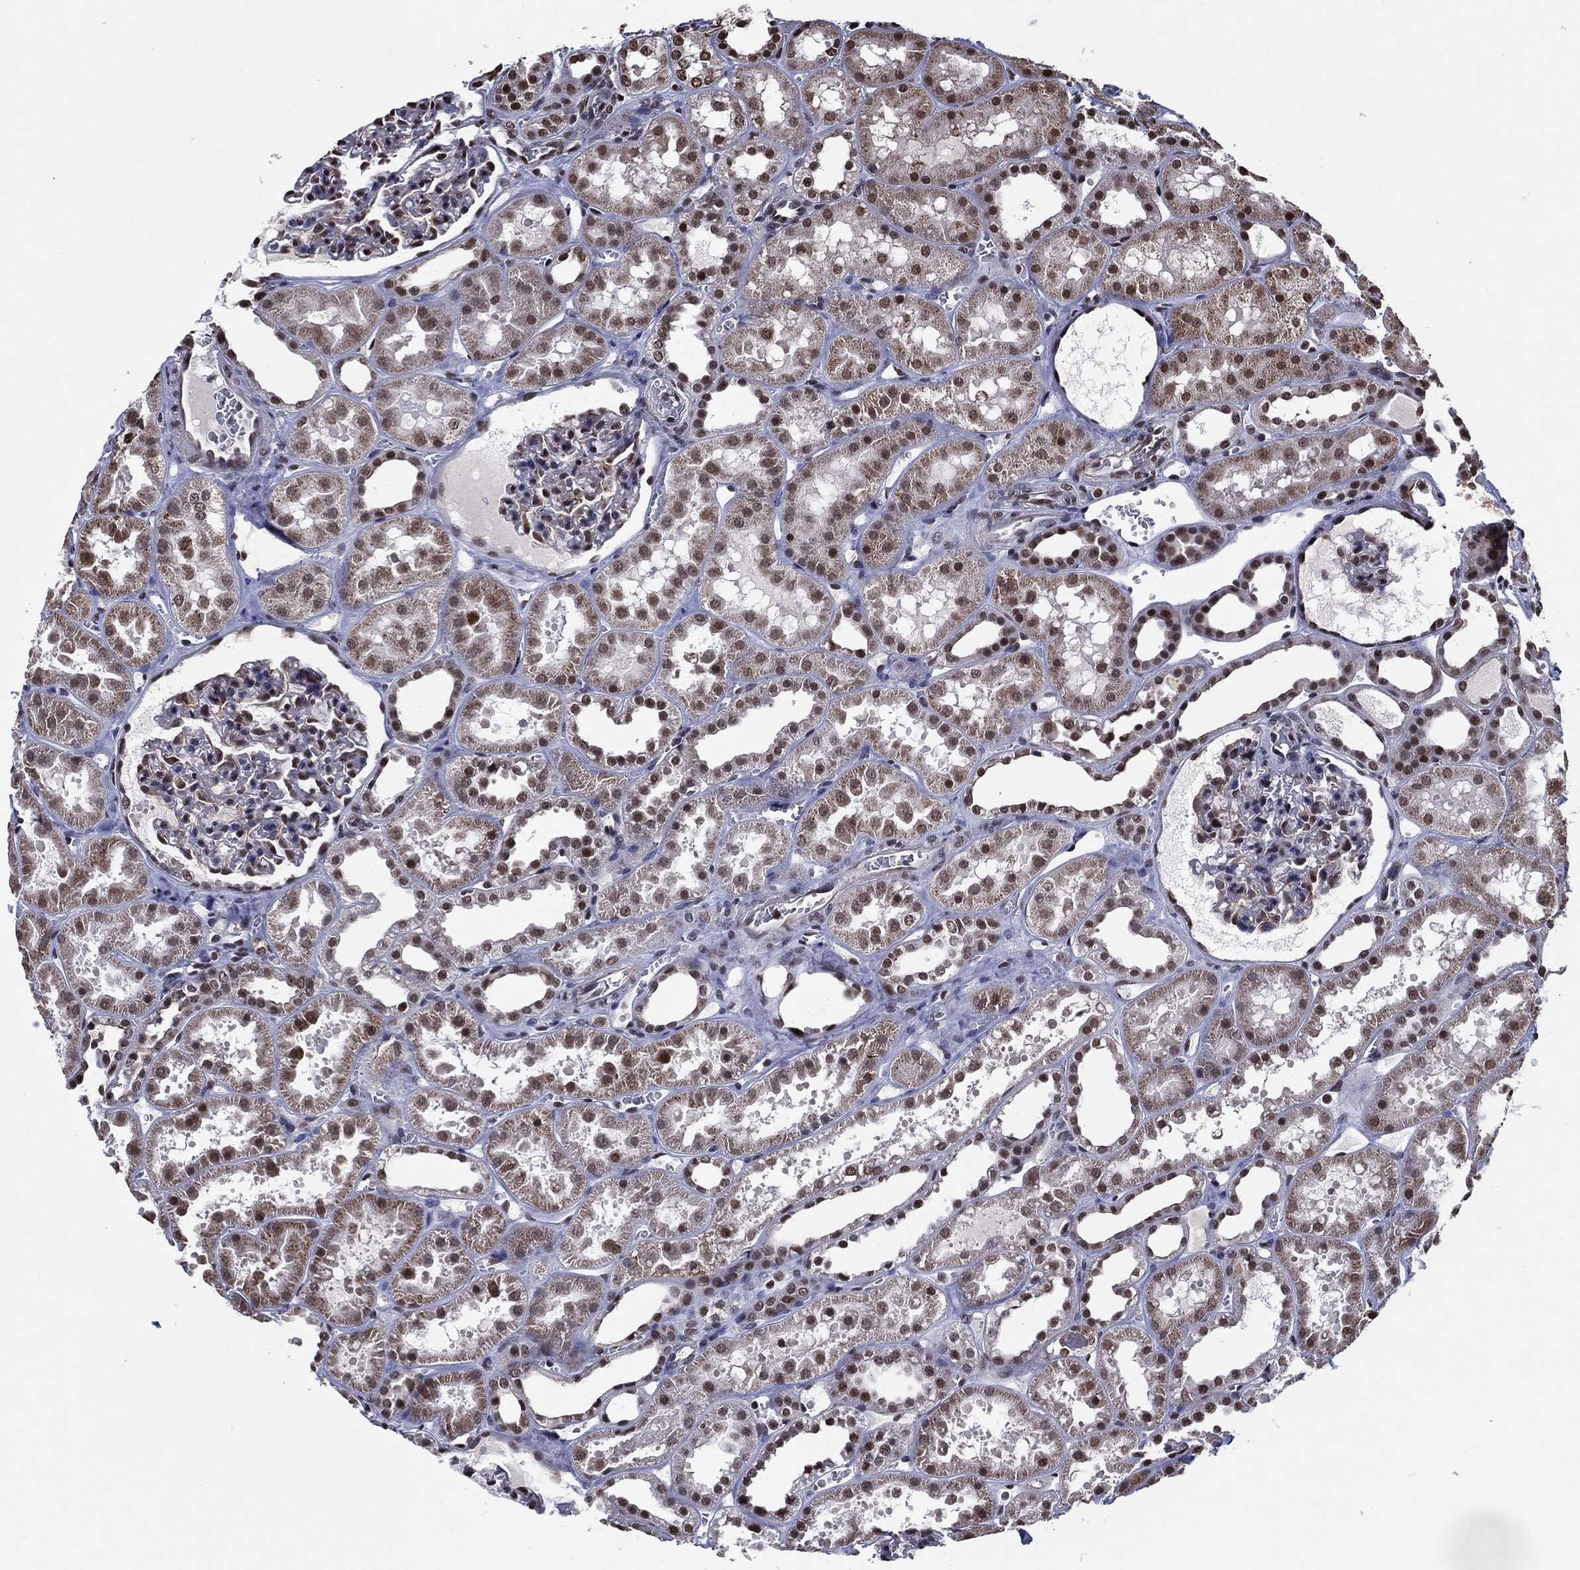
{"staining": {"intensity": "moderate", "quantity": ">75%", "location": "nuclear"}, "tissue": "kidney", "cell_type": "Cells in glomeruli", "image_type": "normal", "snomed": [{"axis": "morphology", "description": "Normal tissue, NOS"}, {"axis": "topography", "description": "Kidney"}], "caption": "Kidney stained with a brown dye shows moderate nuclear positive positivity in about >75% of cells in glomeruli.", "gene": "ZBTB42", "patient": {"sex": "female", "age": 41}}